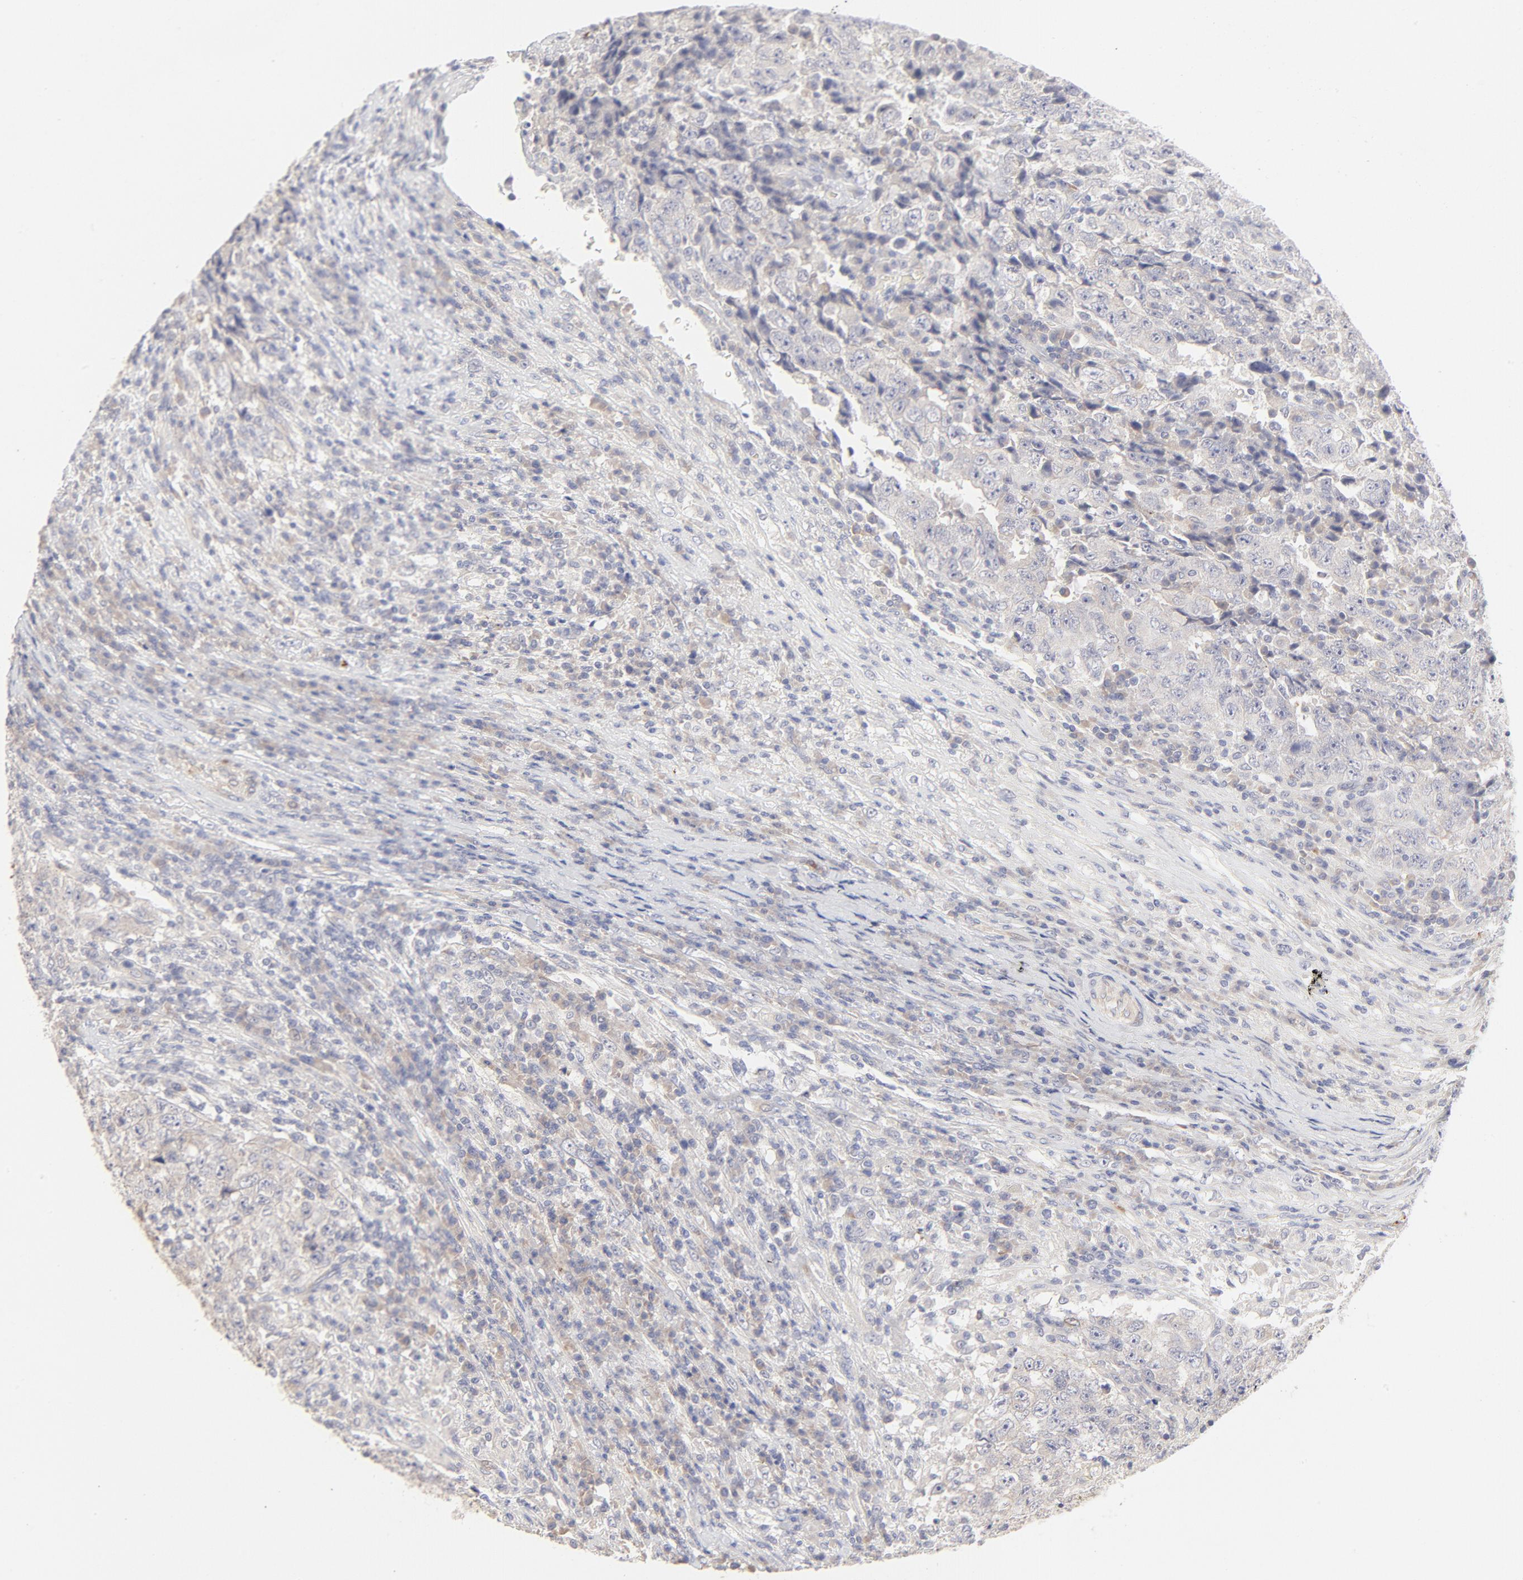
{"staining": {"intensity": "negative", "quantity": "none", "location": "none"}, "tissue": "testis cancer", "cell_type": "Tumor cells", "image_type": "cancer", "snomed": [{"axis": "morphology", "description": "Necrosis, NOS"}, {"axis": "morphology", "description": "Carcinoma, Embryonal, NOS"}, {"axis": "topography", "description": "Testis"}], "caption": "This is a histopathology image of IHC staining of testis embryonal carcinoma, which shows no expression in tumor cells.", "gene": "NKX2-2", "patient": {"sex": "male", "age": 19}}